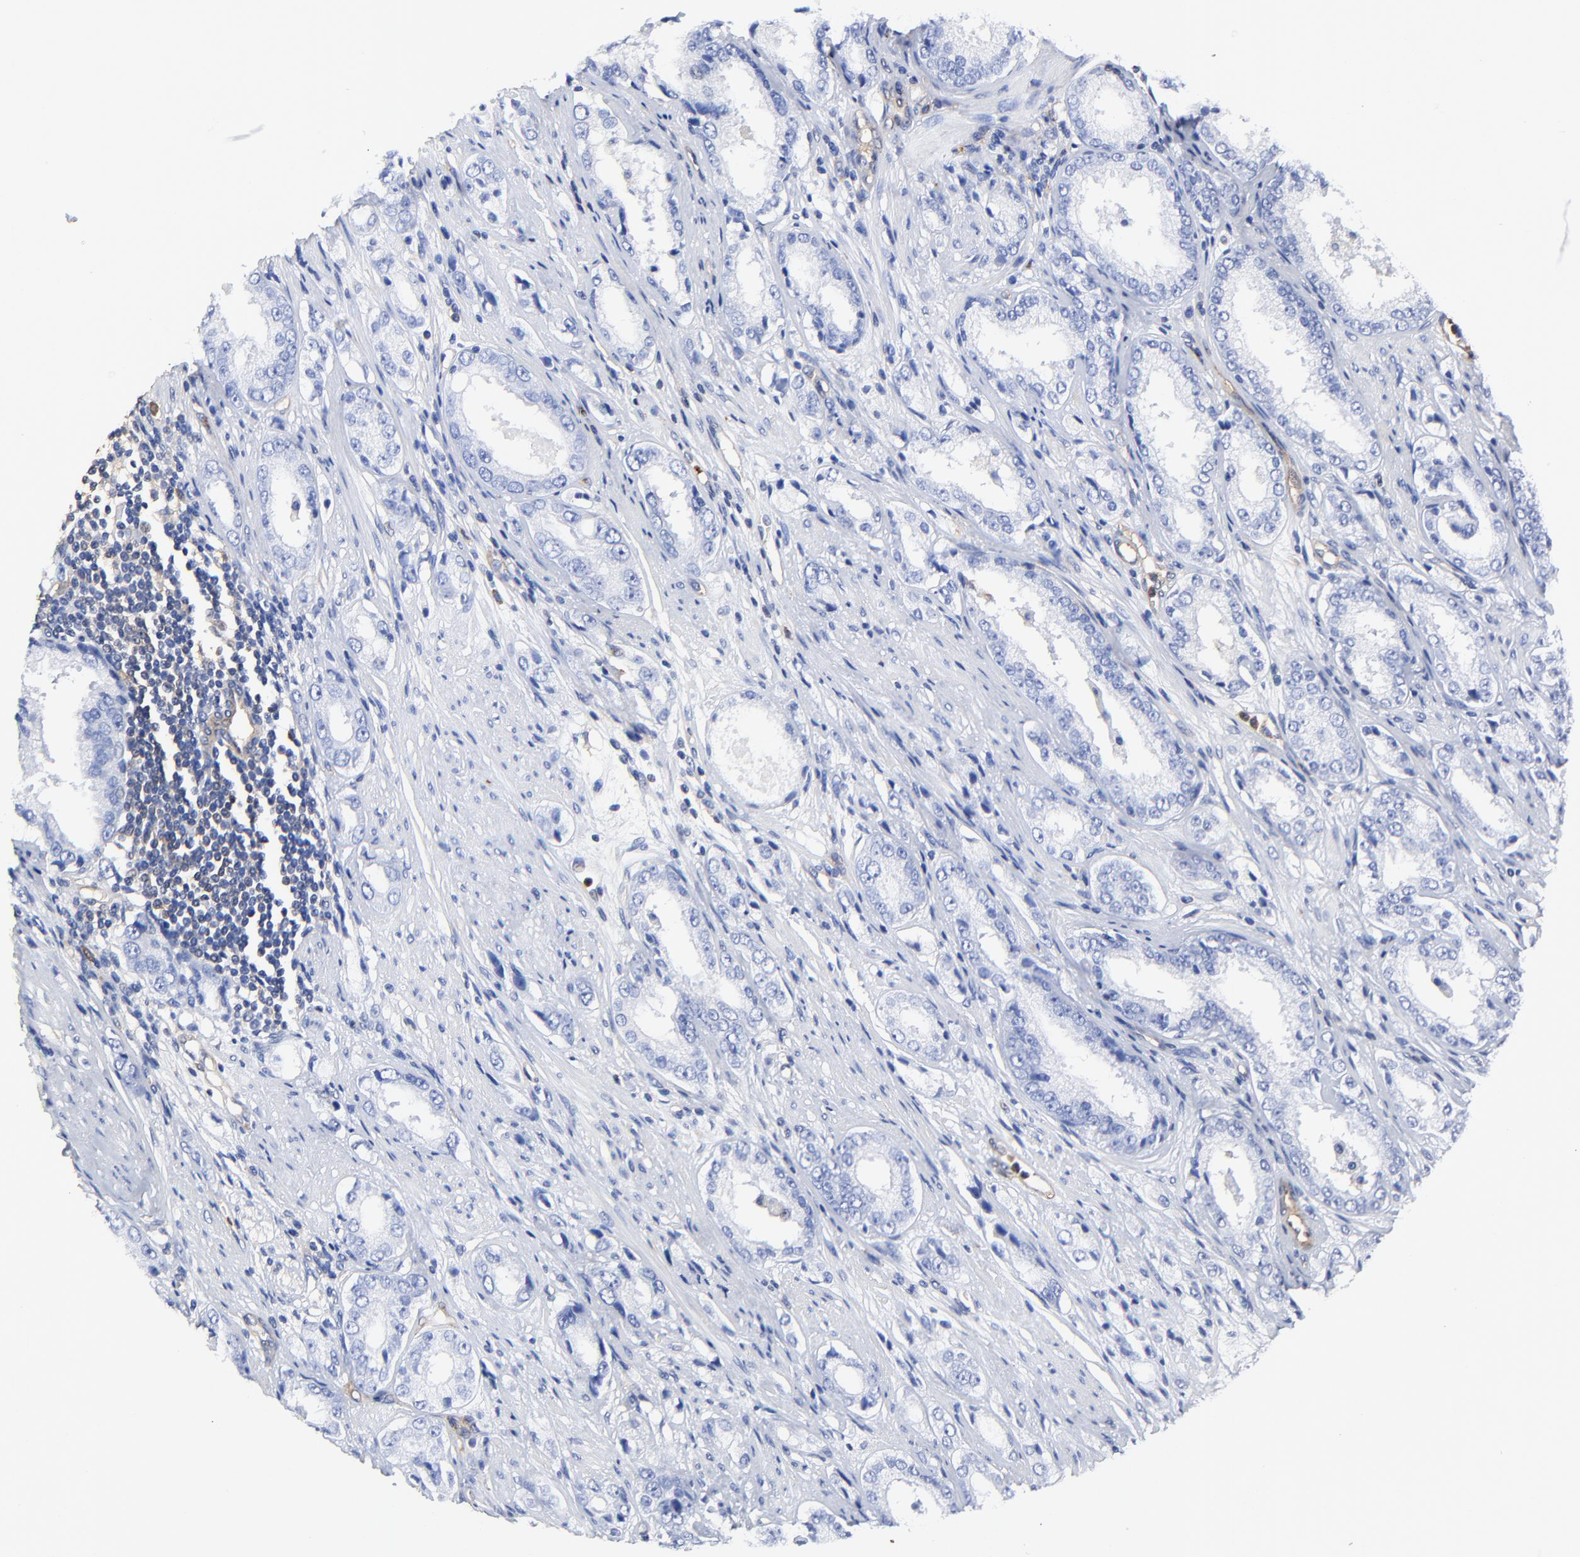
{"staining": {"intensity": "negative", "quantity": "none", "location": "none"}, "tissue": "prostate cancer", "cell_type": "Tumor cells", "image_type": "cancer", "snomed": [{"axis": "morphology", "description": "Adenocarcinoma, Medium grade"}, {"axis": "topography", "description": "Prostate"}], "caption": "Prostate cancer (adenocarcinoma (medium-grade)) was stained to show a protein in brown. There is no significant positivity in tumor cells. Nuclei are stained in blue.", "gene": "TAGLN2", "patient": {"sex": "male", "age": 53}}